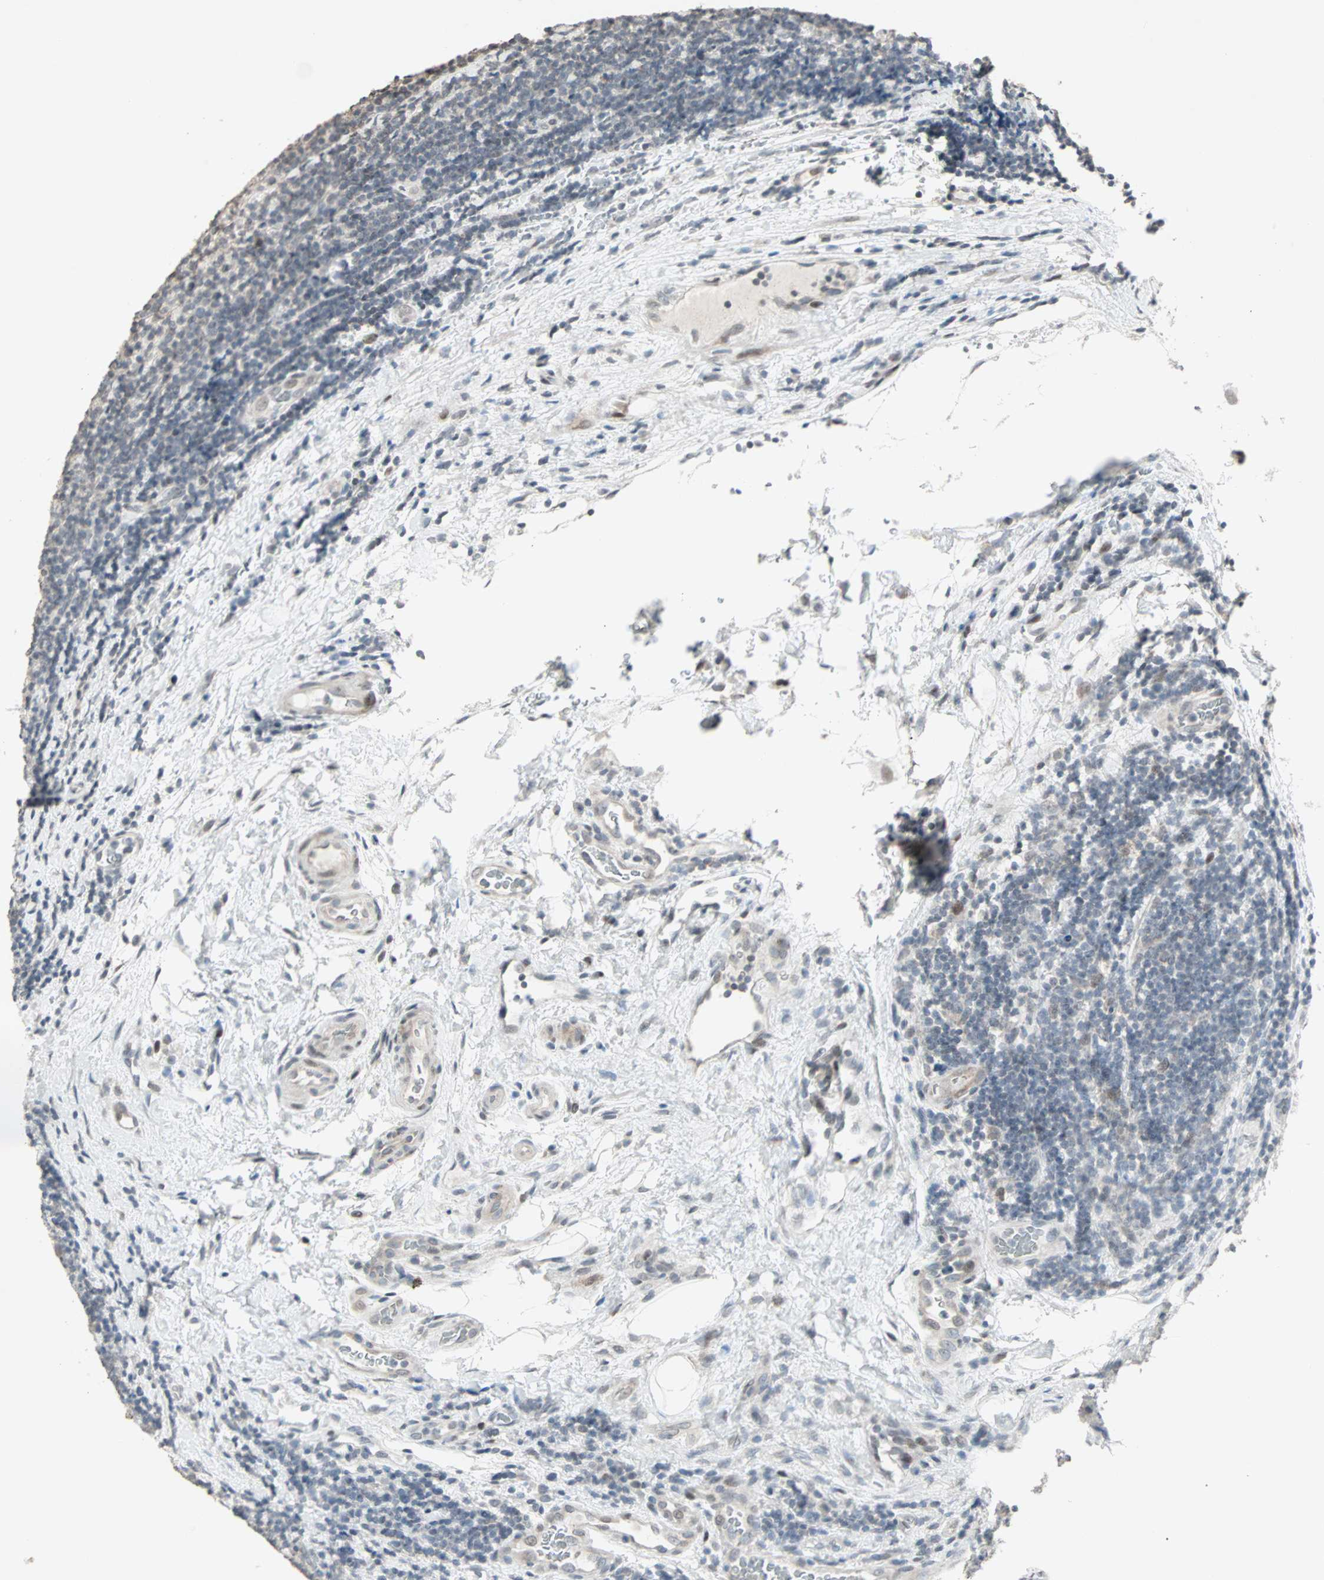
{"staining": {"intensity": "negative", "quantity": "none", "location": "none"}, "tissue": "lymphoma", "cell_type": "Tumor cells", "image_type": "cancer", "snomed": [{"axis": "morphology", "description": "Malignant lymphoma, non-Hodgkin's type, Low grade"}, {"axis": "topography", "description": "Lymph node"}], "caption": "An IHC histopathology image of malignant lymphoma, non-Hodgkin's type (low-grade) is shown. There is no staining in tumor cells of malignant lymphoma, non-Hodgkin's type (low-grade).", "gene": "CBLC", "patient": {"sex": "male", "age": 83}}